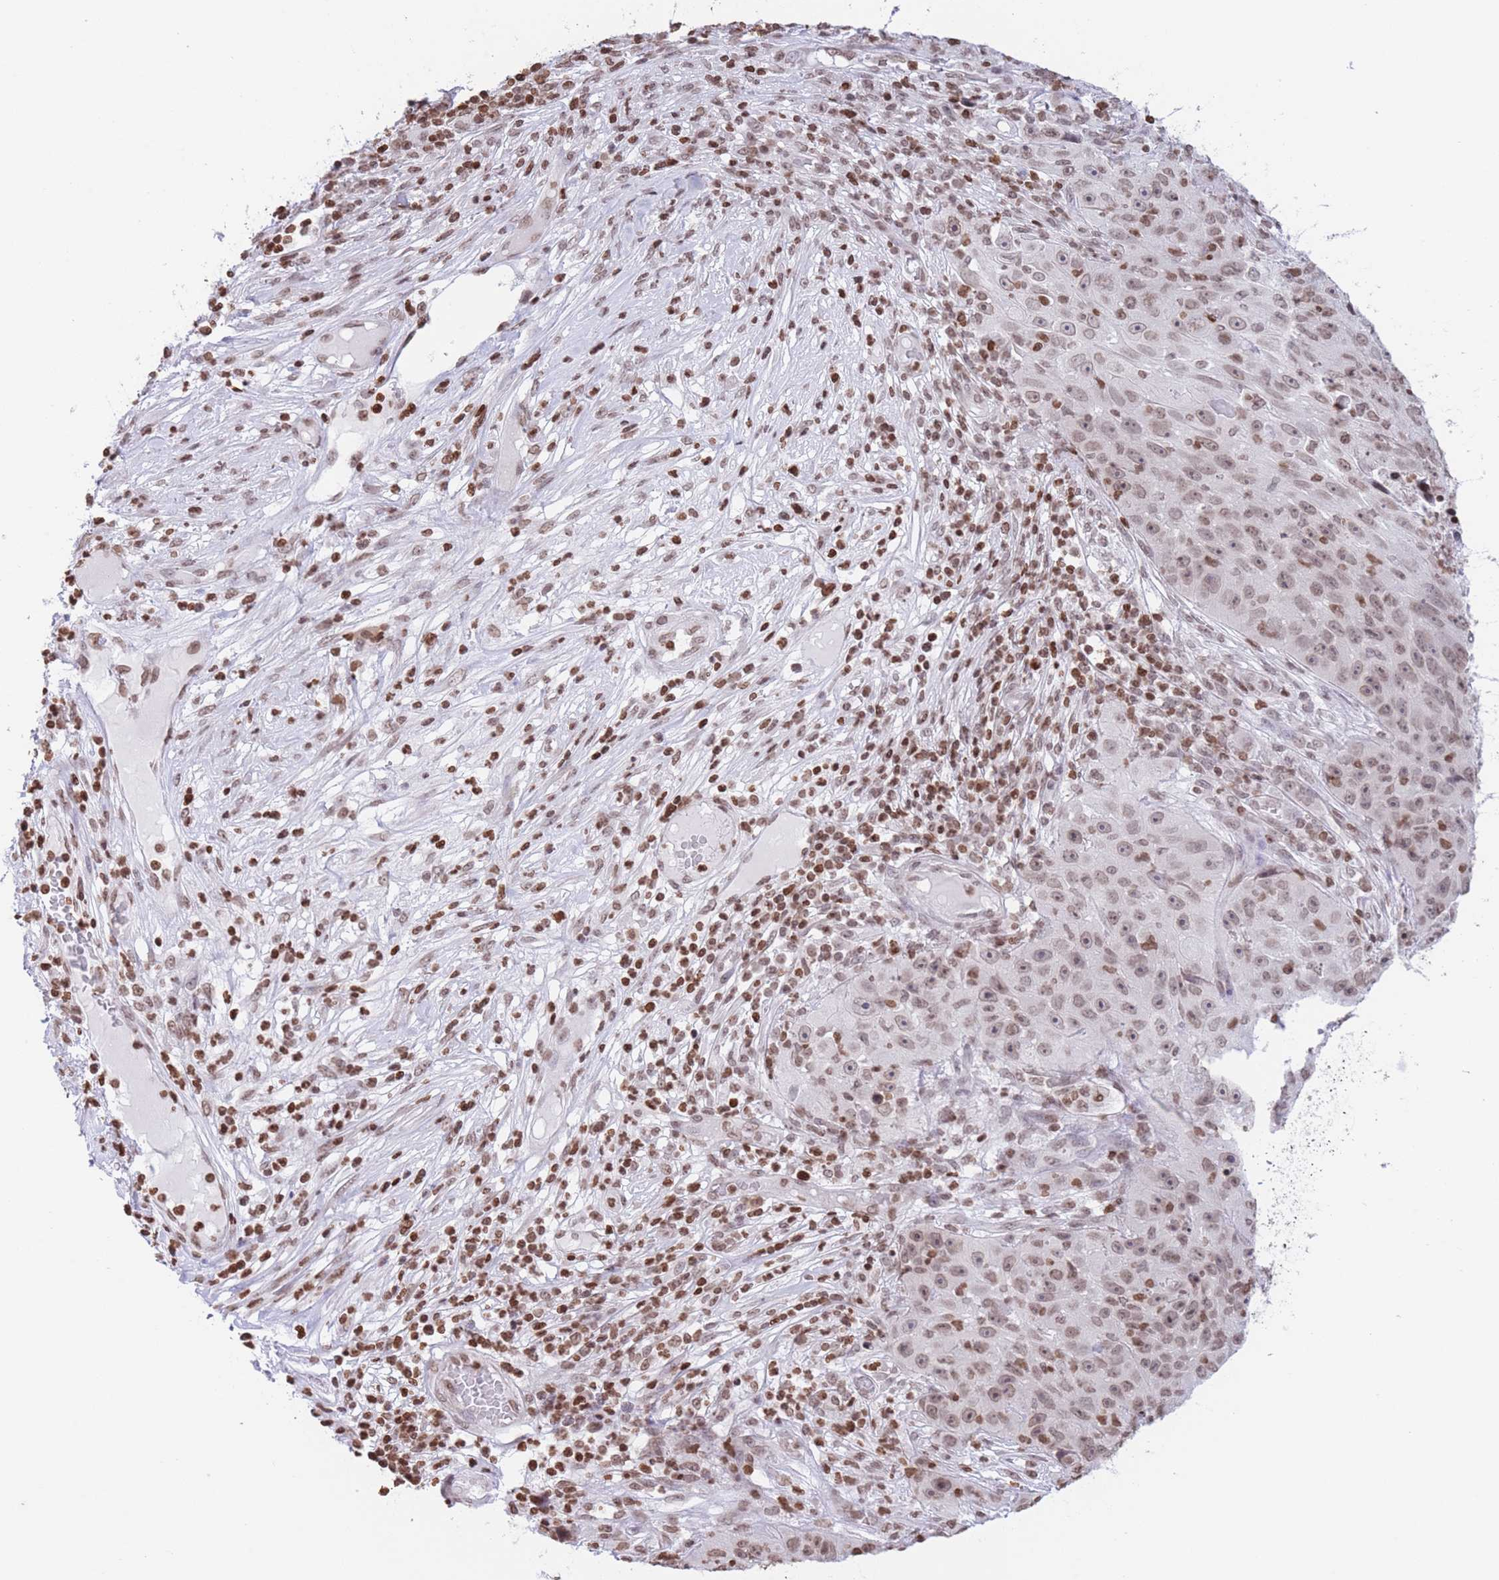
{"staining": {"intensity": "moderate", "quantity": ">75%", "location": "nuclear"}, "tissue": "skin cancer", "cell_type": "Tumor cells", "image_type": "cancer", "snomed": [{"axis": "morphology", "description": "Squamous cell carcinoma, NOS"}, {"axis": "topography", "description": "Skin"}], "caption": "Skin cancer was stained to show a protein in brown. There is medium levels of moderate nuclear expression in approximately >75% of tumor cells.", "gene": "H2BC11", "patient": {"sex": "female", "age": 87}}